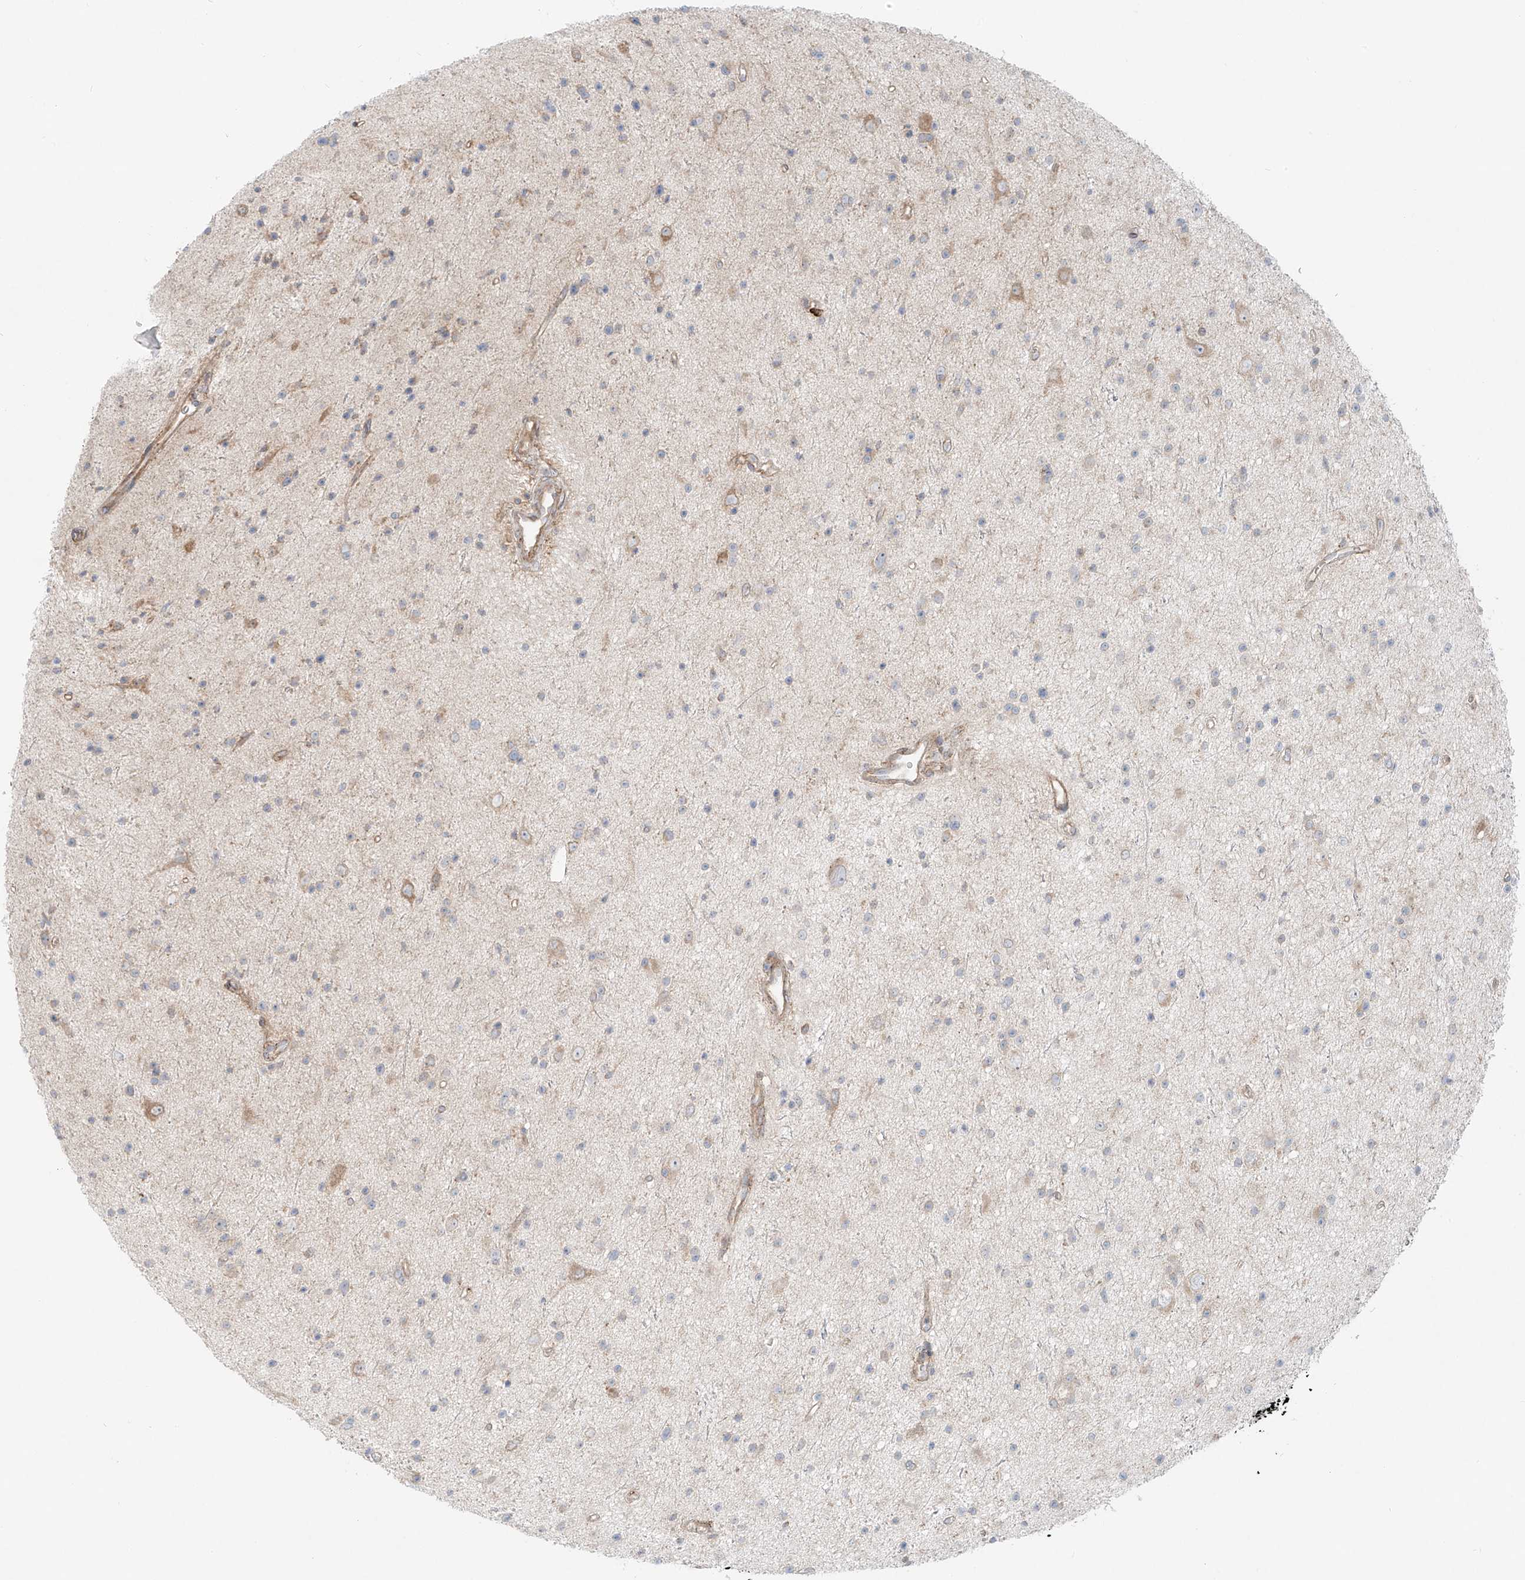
{"staining": {"intensity": "weak", "quantity": "<25%", "location": "cytoplasmic/membranous"}, "tissue": "glioma", "cell_type": "Tumor cells", "image_type": "cancer", "snomed": [{"axis": "morphology", "description": "Glioma, malignant, Low grade"}, {"axis": "topography", "description": "Cerebral cortex"}], "caption": "Glioma was stained to show a protein in brown. There is no significant positivity in tumor cells.", "gene": "EIPR1", "patient": {"sex": "female", "age": 39}}